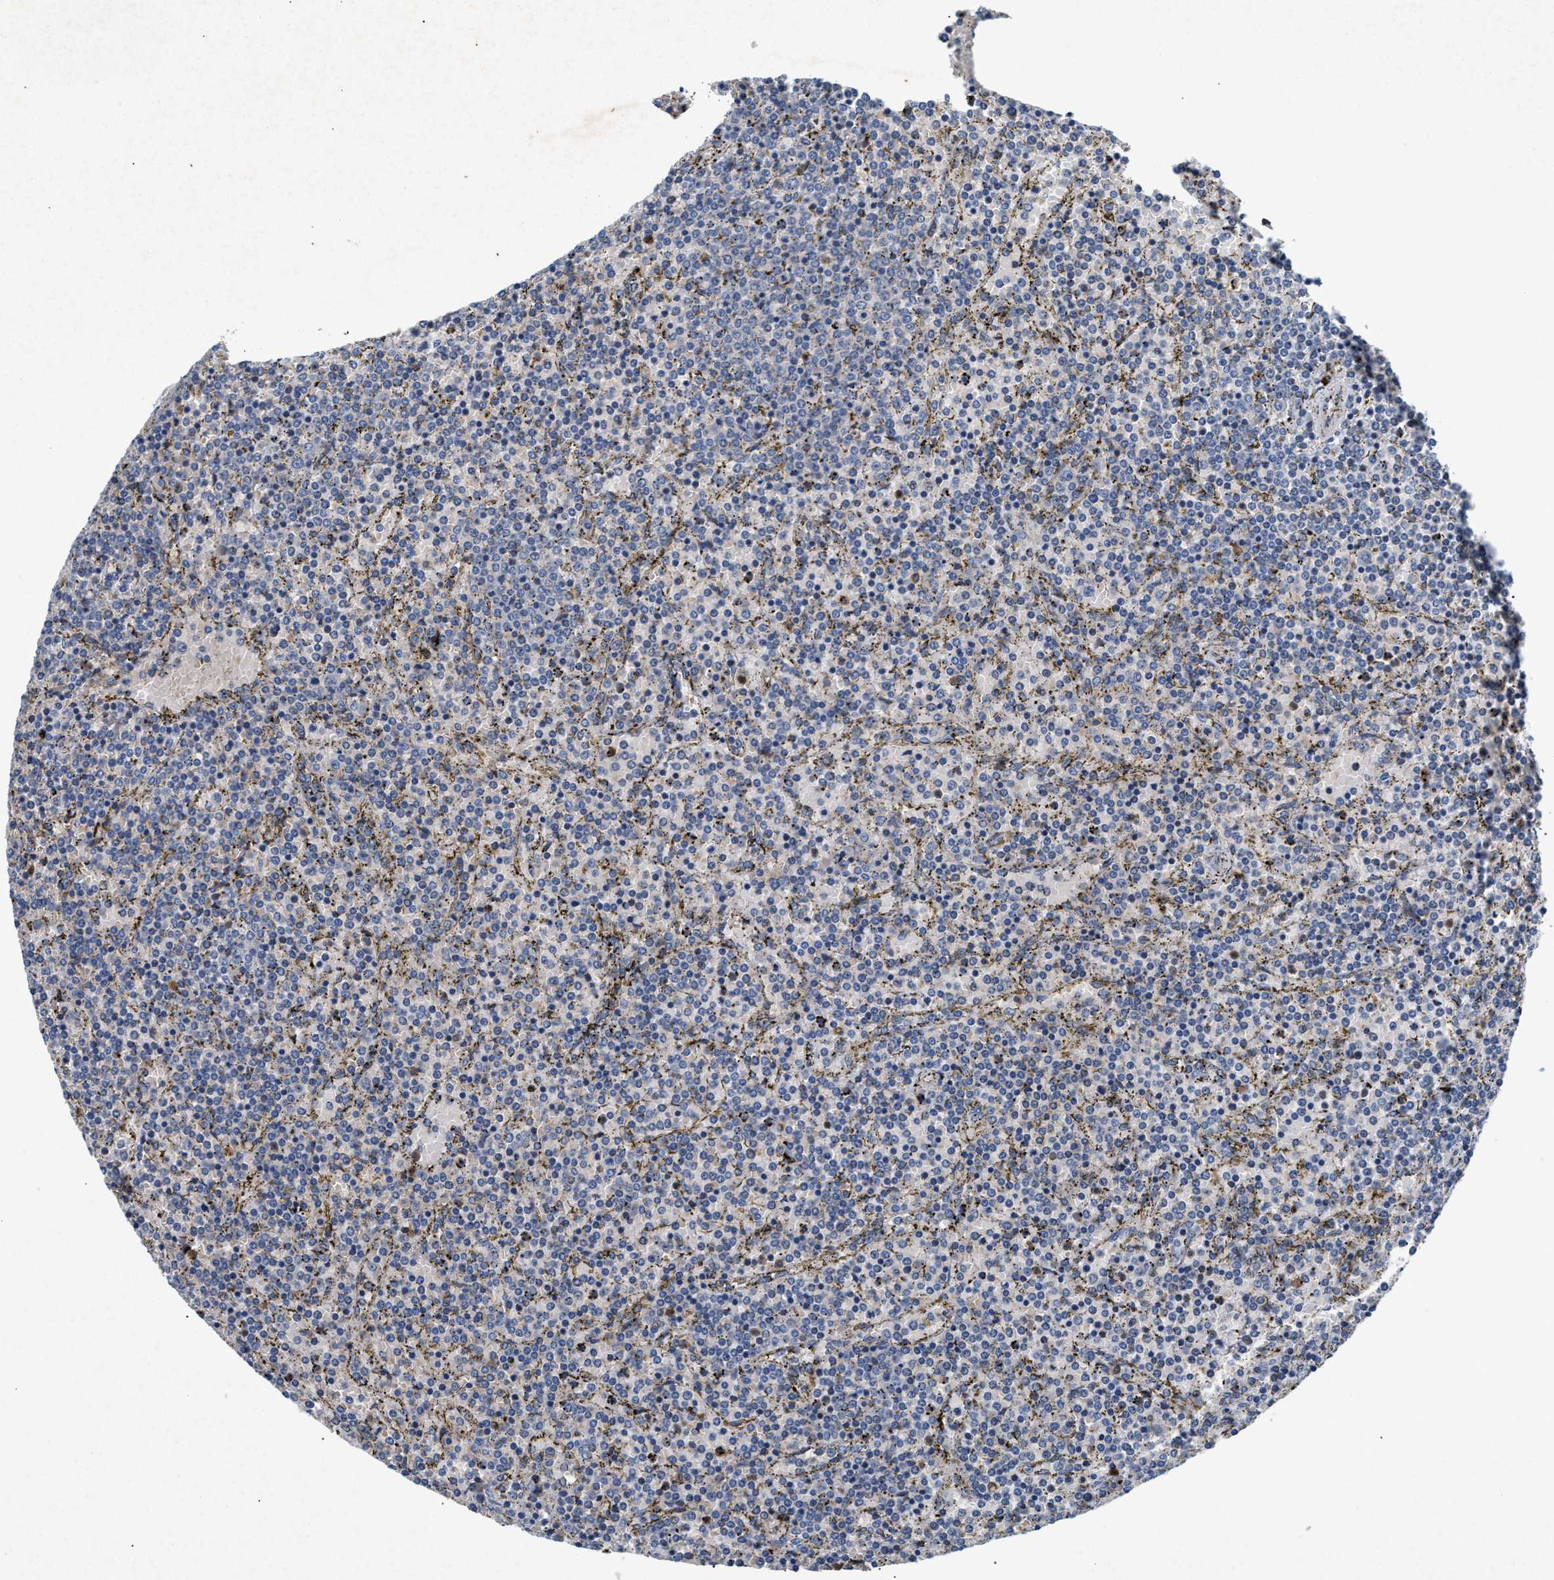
{"staining": {"intensity": "negative", "quantity": "none", "location": "none"}, "tissue": "lymphoma", "cell_type": "Tumor cells", "image_type": "cancer", "snomed": [{"axis": "morphology", "description": "Malignant lymphoma, non-Hodgkin's type, Low grade"}, {"axis": "topography", "description": "Spleen"}], "caption": "There is no significant positivity in tumor cells of lymphoma. (DAB (3,3'-diaminobenzidine) immunohistochemistry with hematoxylin counter stain).", "gene": "CHUK", "patient": {"sex": "female", "age": 77}}